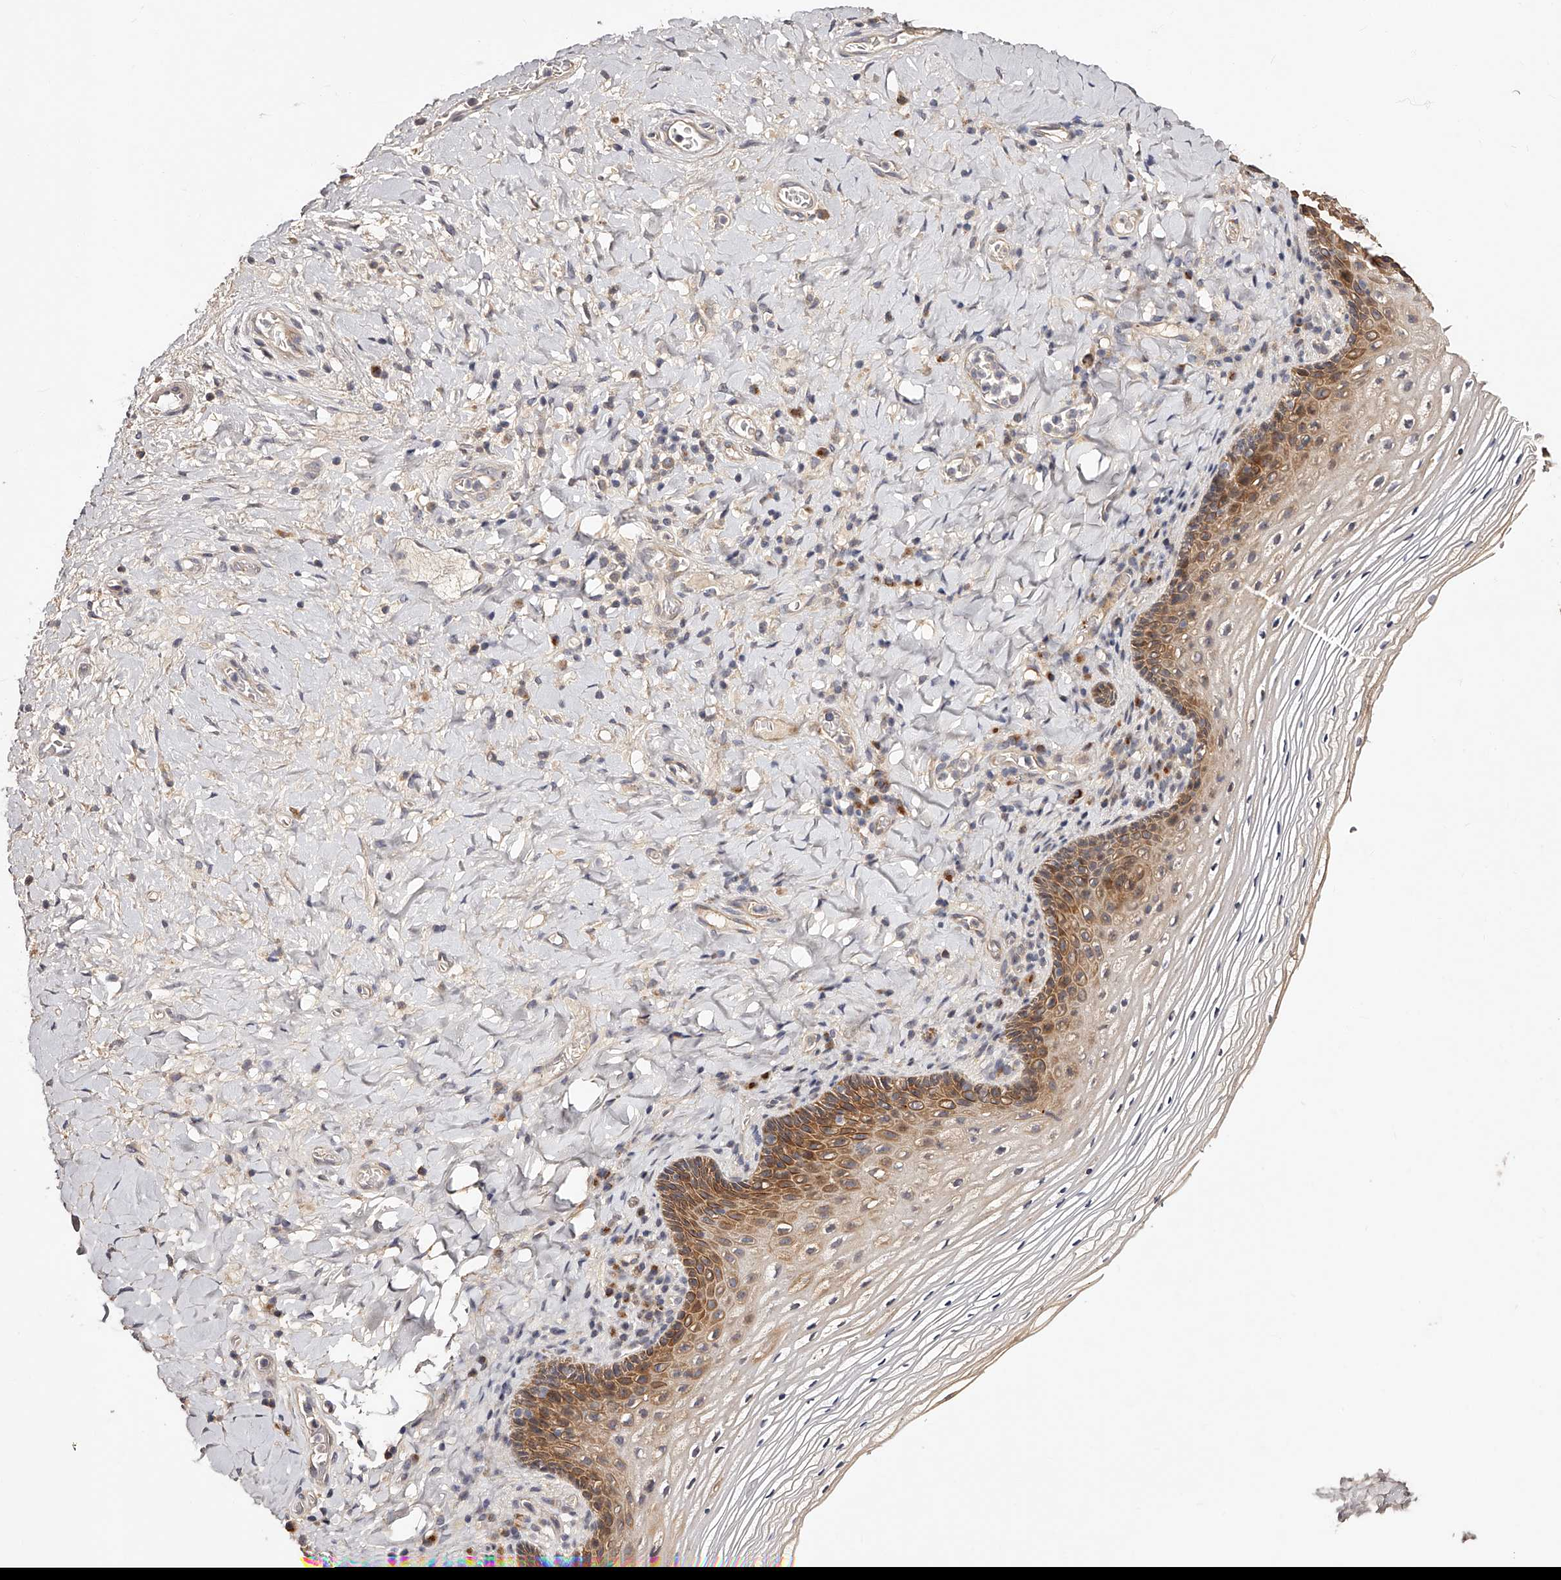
{"staining": {"intensity": "moderate", "quantity": "25%-75%", "location": "cytoplasmic/membranous"}, "tissue": "vagina", "cell_type": "Squamous epithelial cells", "image_type": "normal", "snomed": [{"axis": "morphology", "description": "Normal tissue, NOS"}, {"axis": "topography", "description": "Vagina"}], "caption": "IHC (DAB) staining of unremarkable vagina demonstrates moderate cytoplasmic/membranous protein expression in about 25%-75% of squamous epithelial cells.", "gene": "ZNF502", "patient": {"sex": "female", "age": 60}}